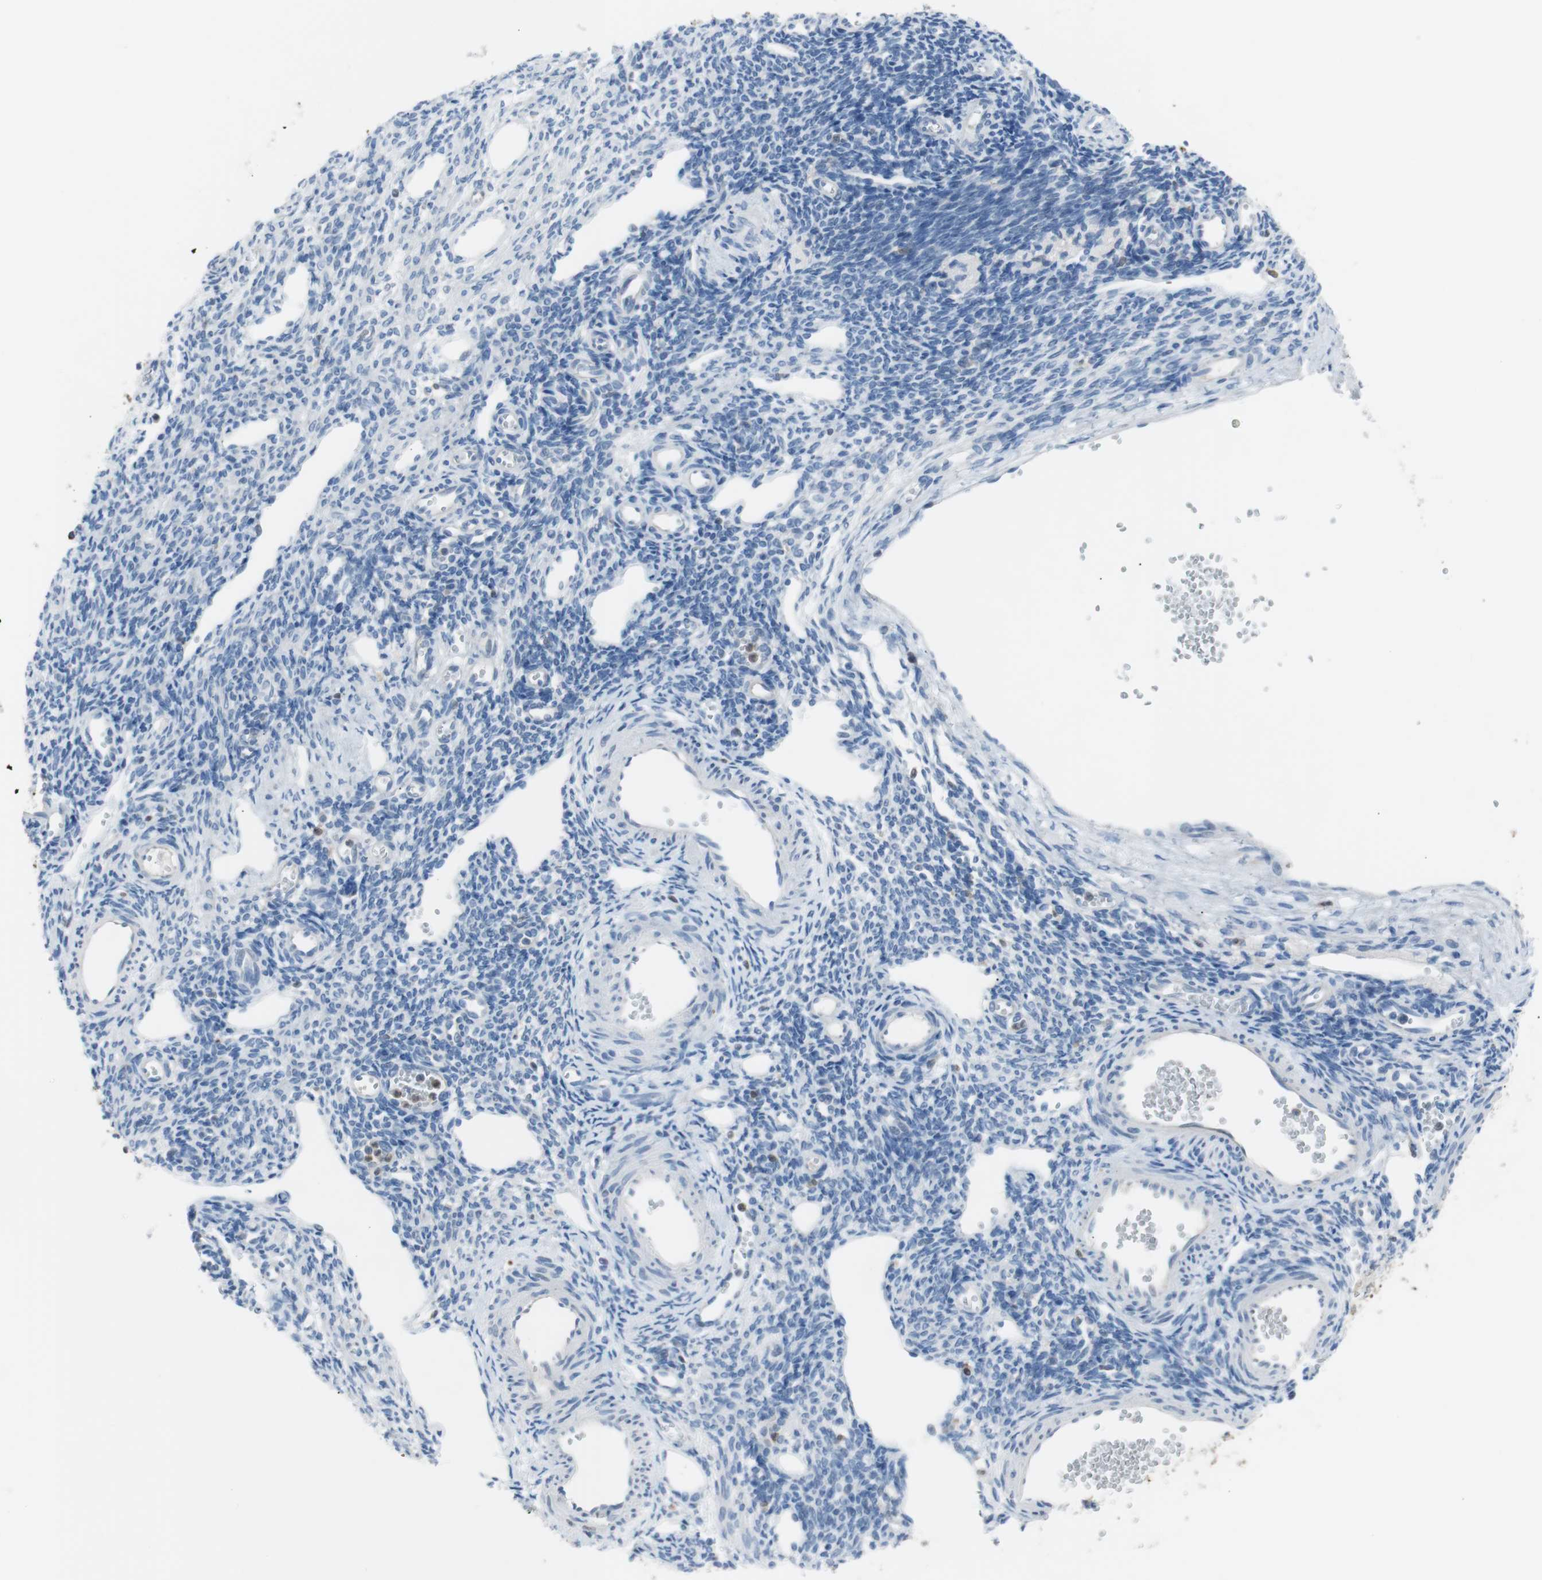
{"staining": {"intensity": "negative", "quantity": "none", "location": "none"}, "tissue": "ovary", "cell_type": "Ovarian stroma cells", "image_type": "normal", "snomed": [{"axis": "morphology", "description": "Normal tissue, NOS"}, {"axis": "topography", "description": "Ovary"}], "caption": "DAB (3,3'-diaminobenzidine) immunohistochemical staining of unremarkable human ovary displays no significant staining in ovarian stroma cells.", "gene": "IL18", "patient": {"sex": "female", "age": 33}}